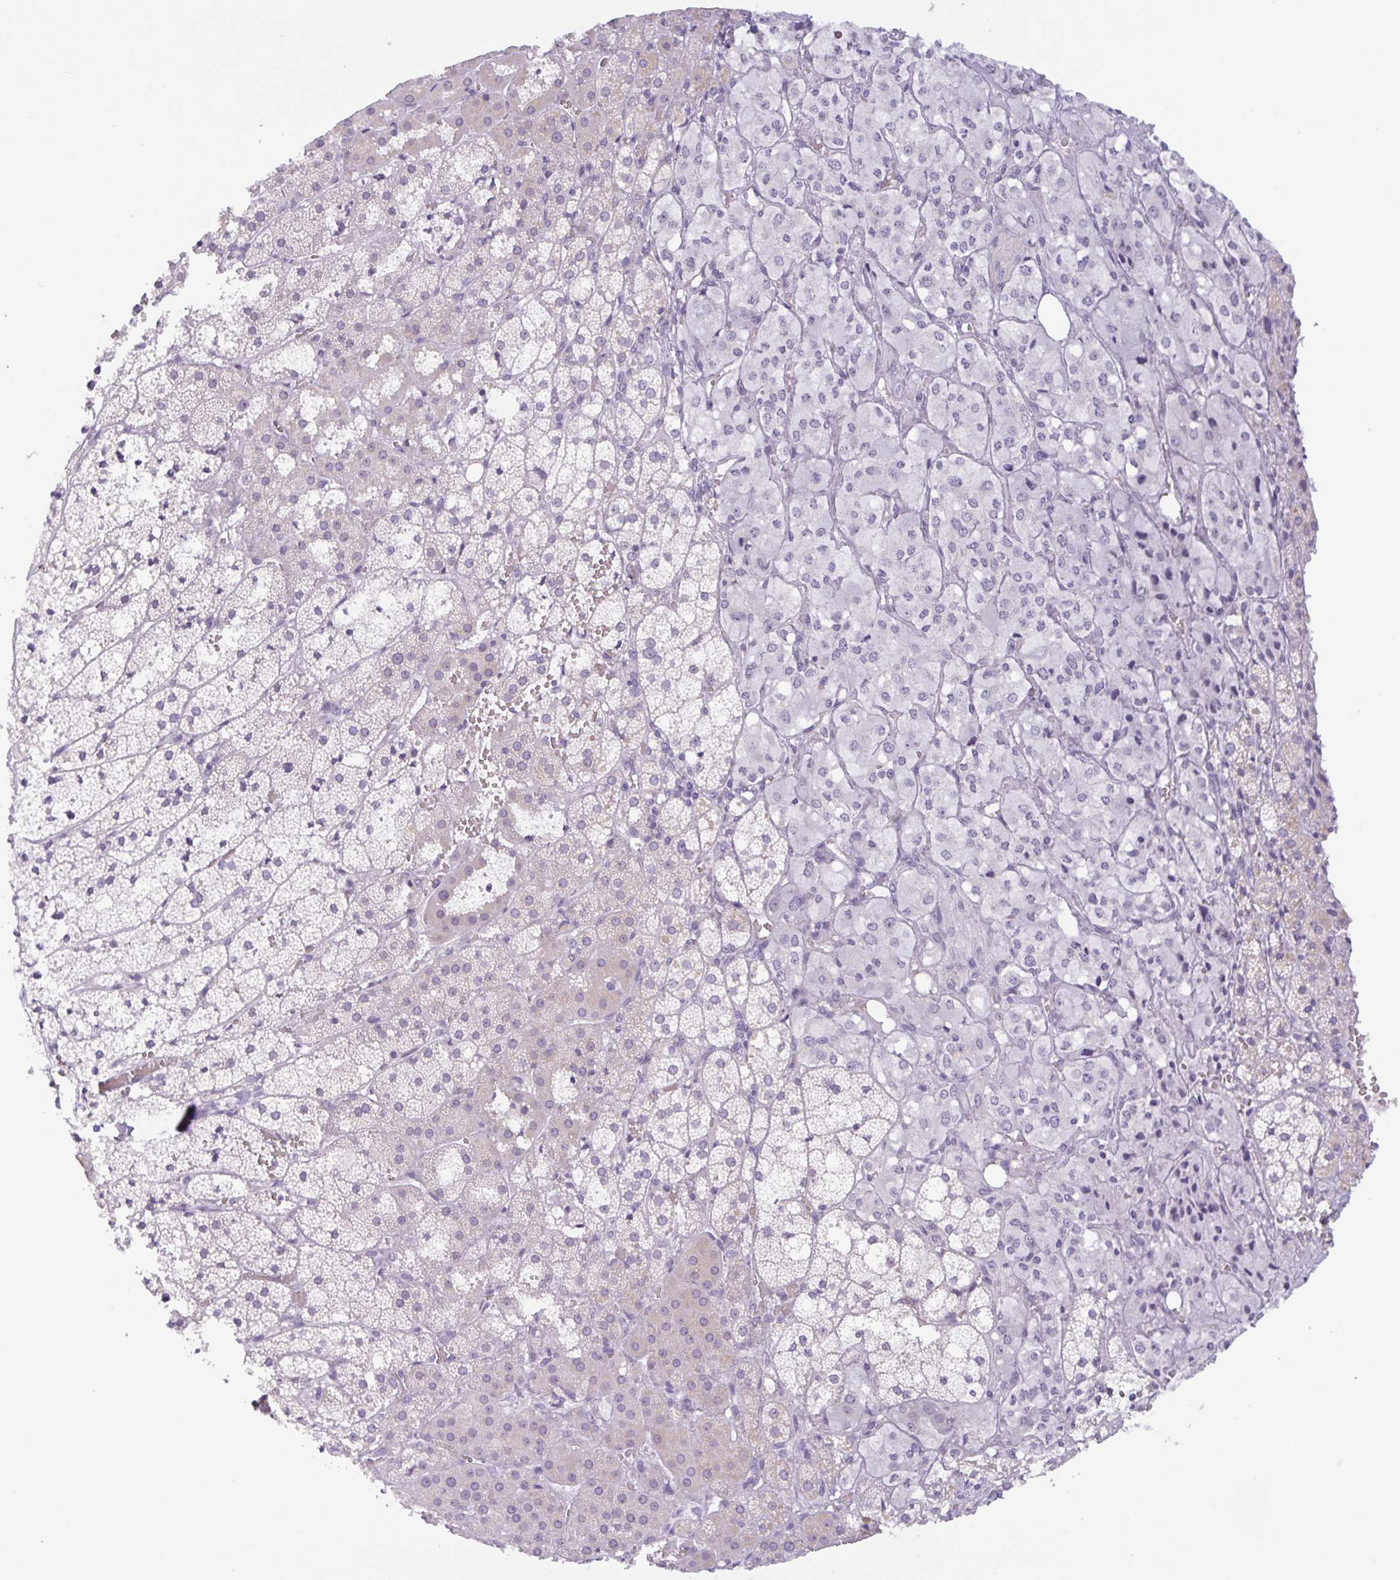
{"staining": {"intensity": "negative", "quantity": "none", "location": "none"}, "tissue": "adrenal gland", "cell_type": "Glandular cells", "image_type": "normal", "snomed": [{"axis": "morphology", "description": "Normal tissue, NOS"}, {"axis": "topography", "description": "Adrenal gland"}], "caption": "Immunohistochemistry histopathology image of benign human adrenal gland stained for a protein (brown), which shows no staining in glandular cells. Nuclei are stained in blue.", "gene": "CTSE", "patient": {"sex": "male", "age": 53}}